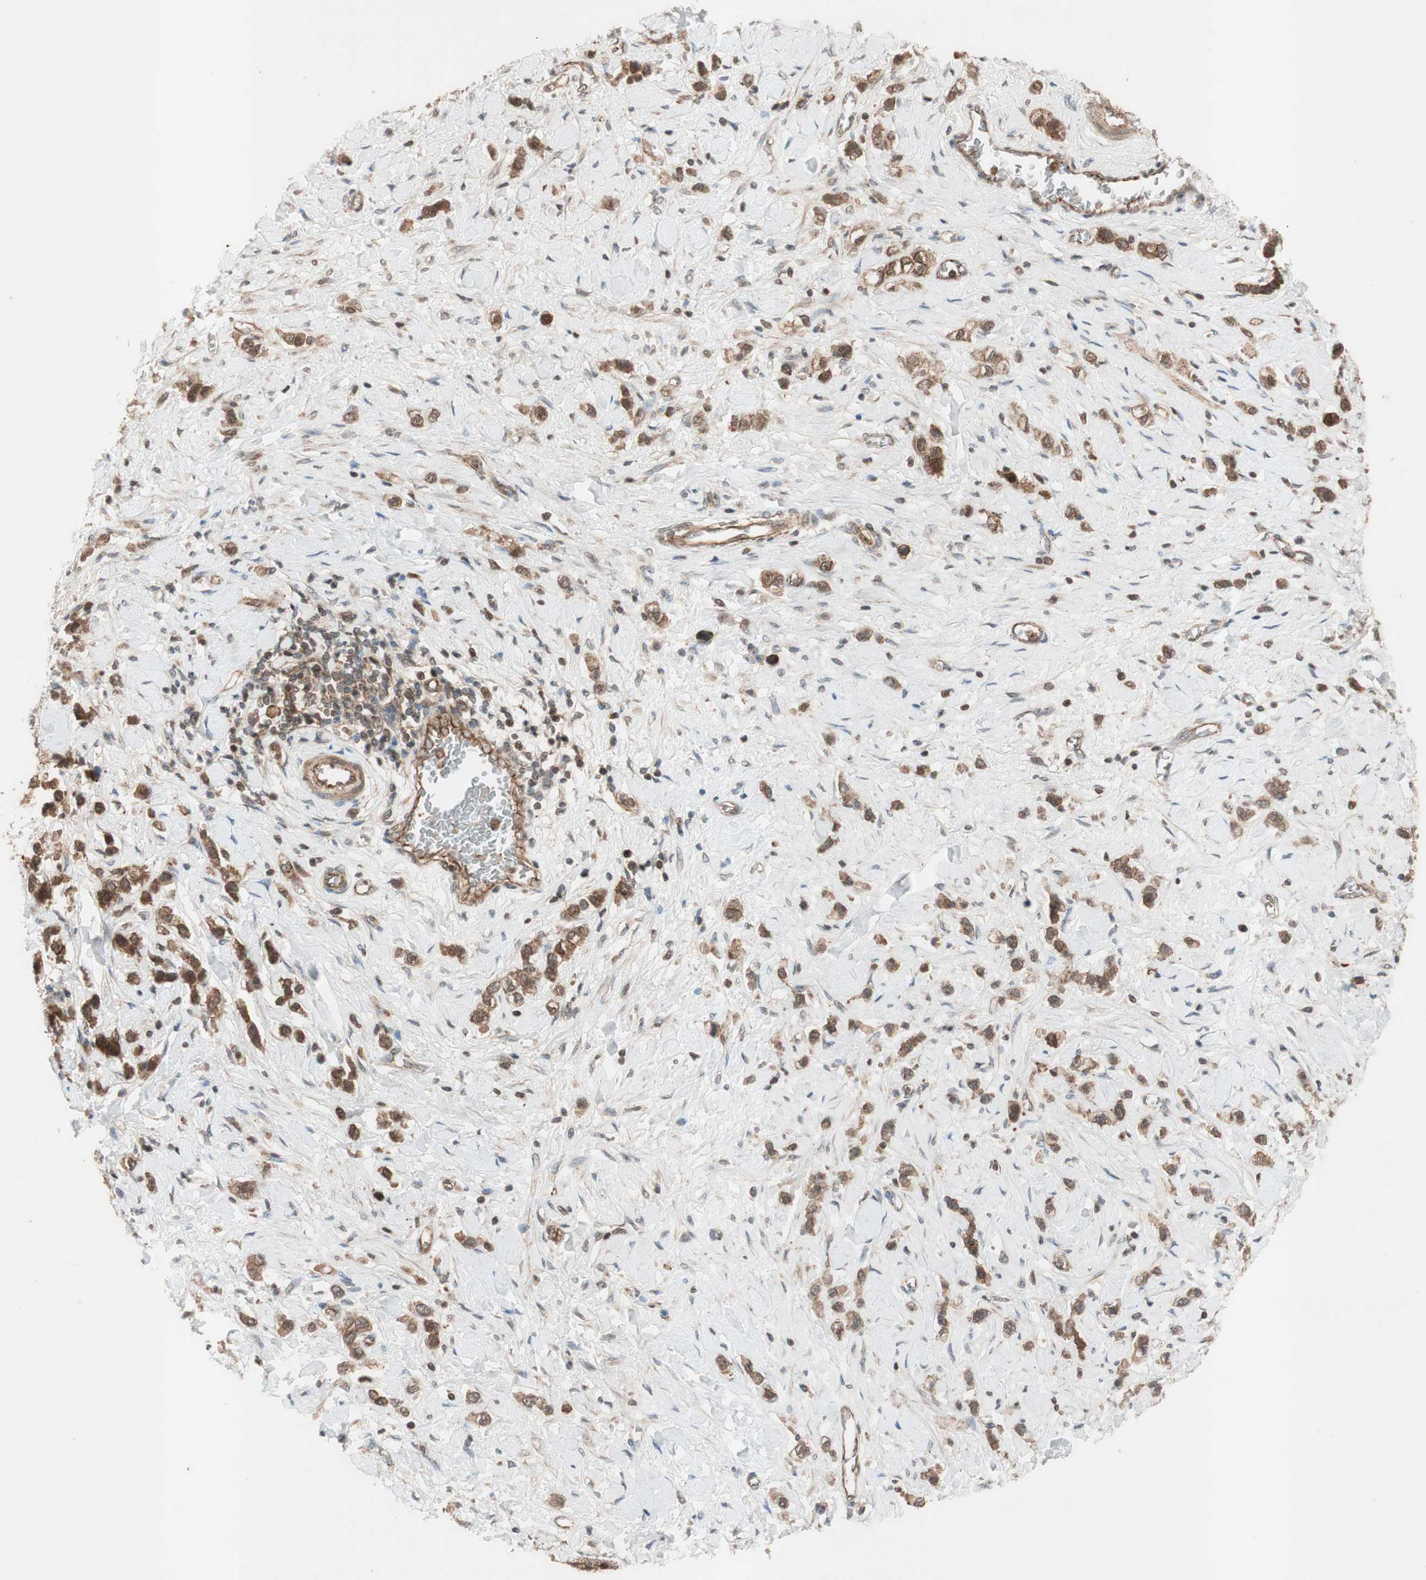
{"staining": {"intensity": "moderate", "quantity": ">75%", "location": "cytoplasmic/membranous"}, "tissue": "stomach cancer", "cell_type": "Tumor cells", "image_type": "cancer", "snomed": [{"axis": "morphology", "description": "Normal tissue, NOS"}, {"axis": "morphology", "description": "Adenocarcinoma, NOS"}, {"axis": "topography", "description": "Stomach, upper"}, {"axis": "topography", "description": "Stomach"}], "caption": "Stomach cancer tissue demonstrates moderate cytoplasmic/membranous staining in about >75% of tumor cells, visualized by immunohistochemistry.", "gene": "EPHA8", "patient": {"sex": "female", "age": 65}}